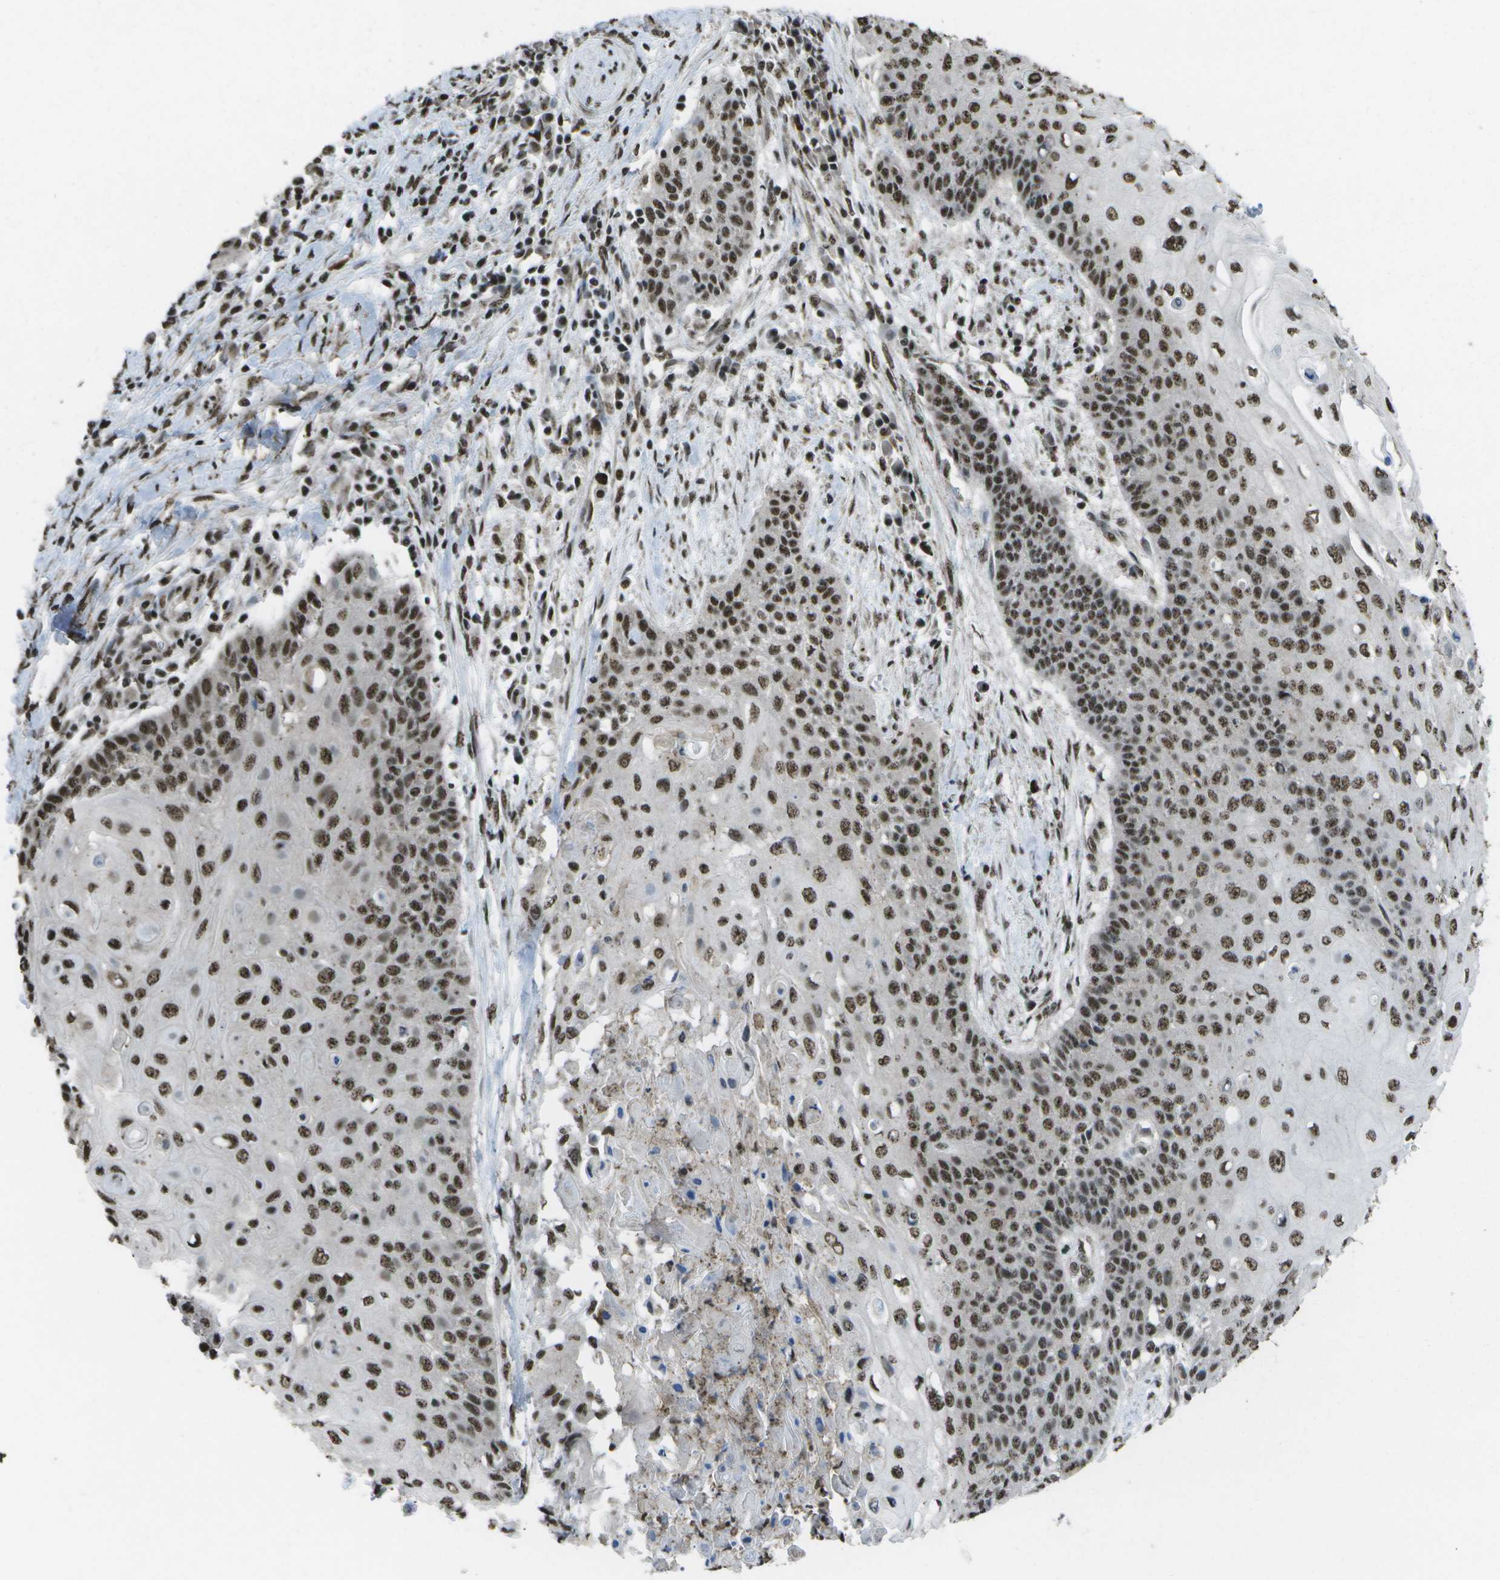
{"staining": {"intensity": "strong", "quantity": ">75%", "location": "nuclear"}, "tissue": "cervical cancer", "cell_type": "Tumor cells", "image_type": "cancer", "snomed": [{"axis": "morphology", "description": "Squamous cell carcinoma, NOS"}, {"axis": "topography", "description": "Cervix"}], "caption": "Squamous cell carcinoma (cervical) stained with DAB immunohistochemistry (IHC) shows high levels of strong nuclear staining in about >75% of tumor cells.", "gene": "SPEN", "patient": {"sex": "female", "age": 39}}